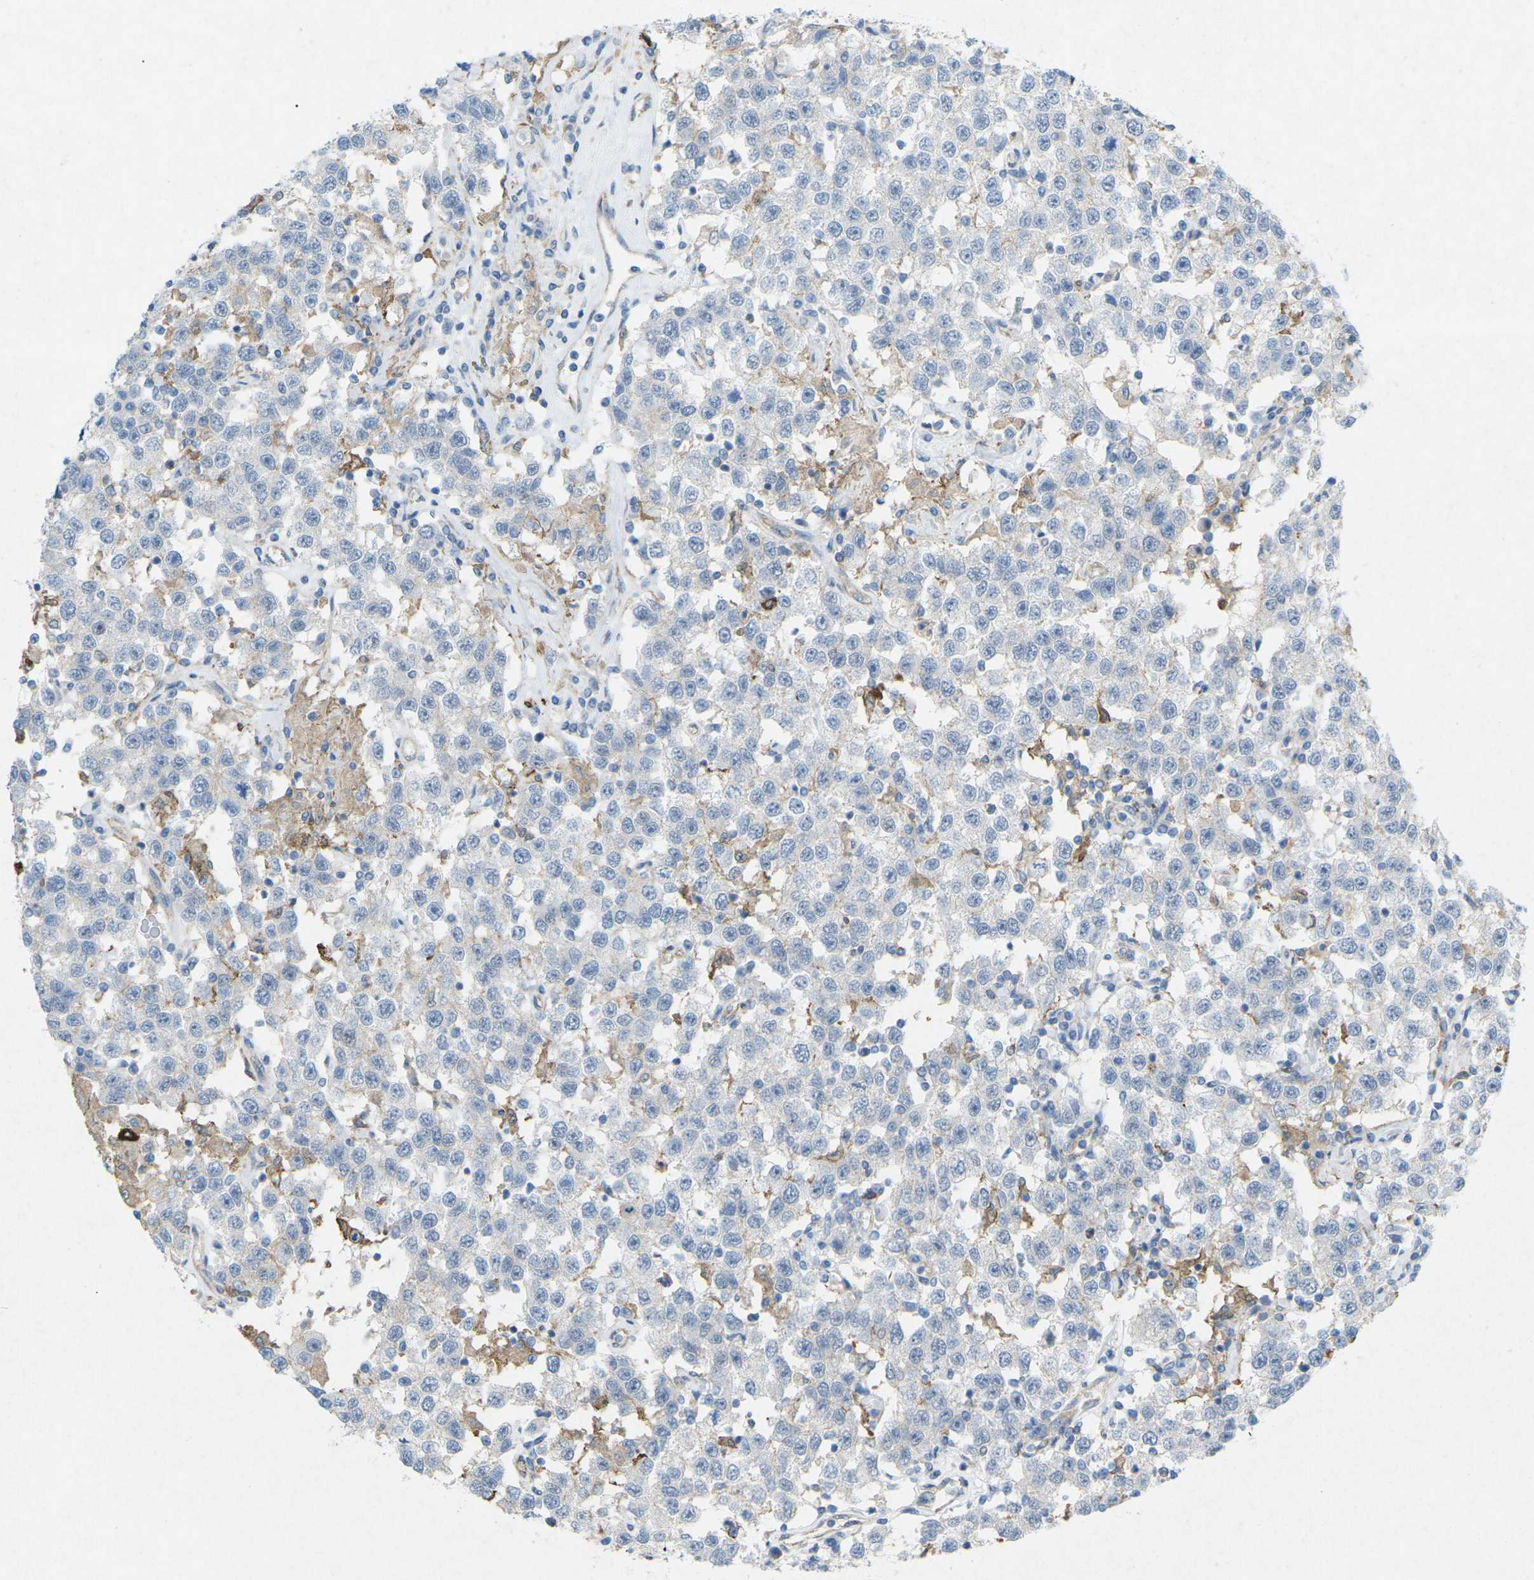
{"staining": {"intensity": "negative", "quantity": "none", "location": "none"}, "tissue": "testis cancer", "cell_type": "Tumor cells", "image_type": "cancer", "snomed": [{"axis": "morphology", "description": "Seminoma, NOS"}, {"axis": "topography", "description": "Testis"}], "caption": "Immunohistochemistry (IHC) histopathology image of neoplastic tissue: testis seminoma stained with DAB exhibits no significant protein expression in tumor cells. Brightfield microscopy of immunohistochemistry stained with DAB (brown) and hematoxylin (blue), captured at high magnification.", "gene": "STK11", "patient": {"sex": "male", "age": 41}}